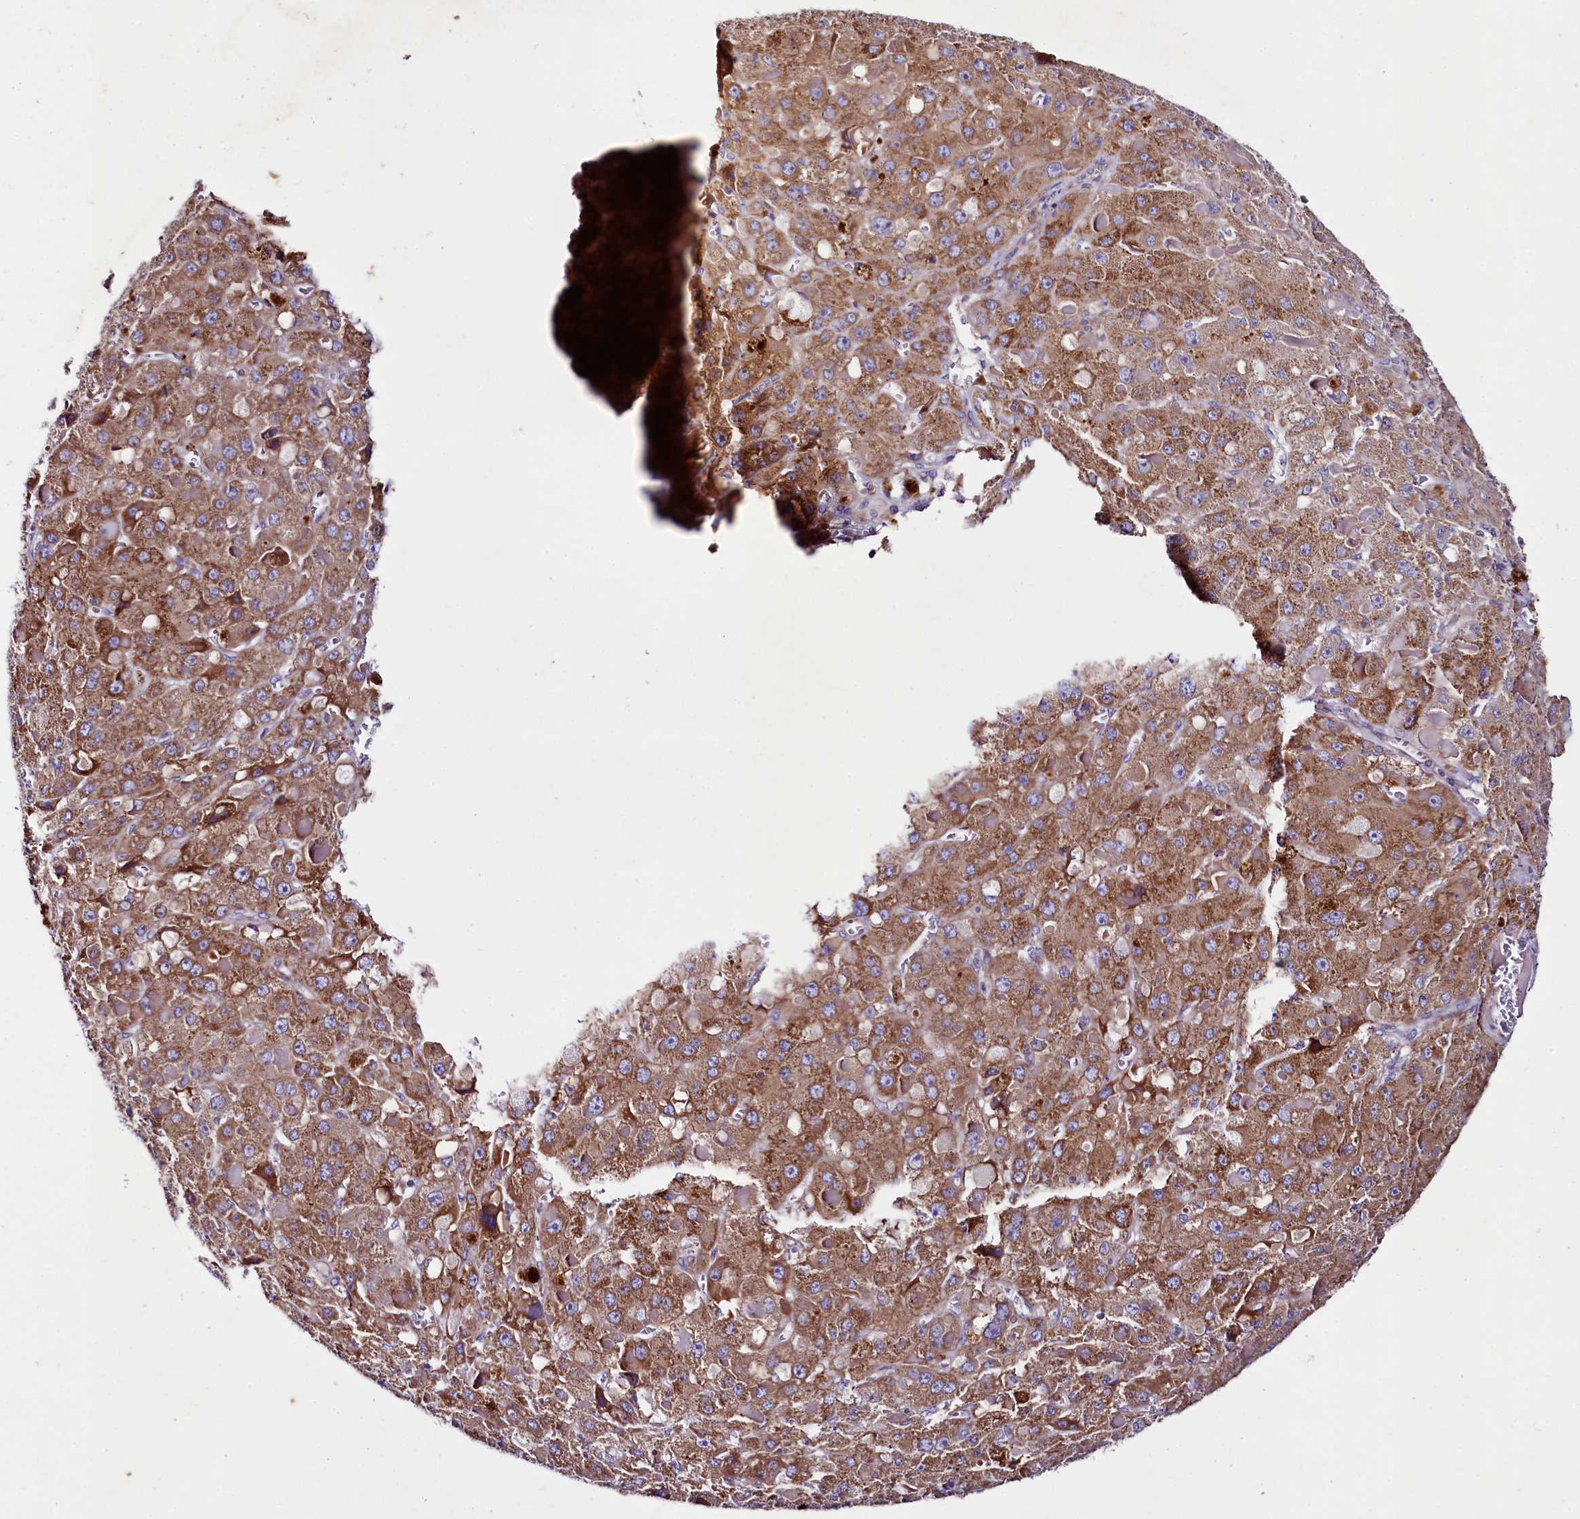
{"staining": {"intensity": "strong", "quantity": ">75%", "location": "cytoplasmic/membranous"}, "tissue": "liver cancer", "cell_type": "Tumor cells", "image_type": "cancer", "snomed": [{"axis": "morphology", "description": "Carcinoma, Hepatocellular, NOS"}, {"axis": "topography", "description": "Liver"}], "caption": "Immunohistochemical staining of liver cancer demonstrates high levels of strong cytoplasmic/membranous expression in about >75% of tumor cells.", "gene": "SACM1L", "patient": {"sex": "female", "age": 73}}